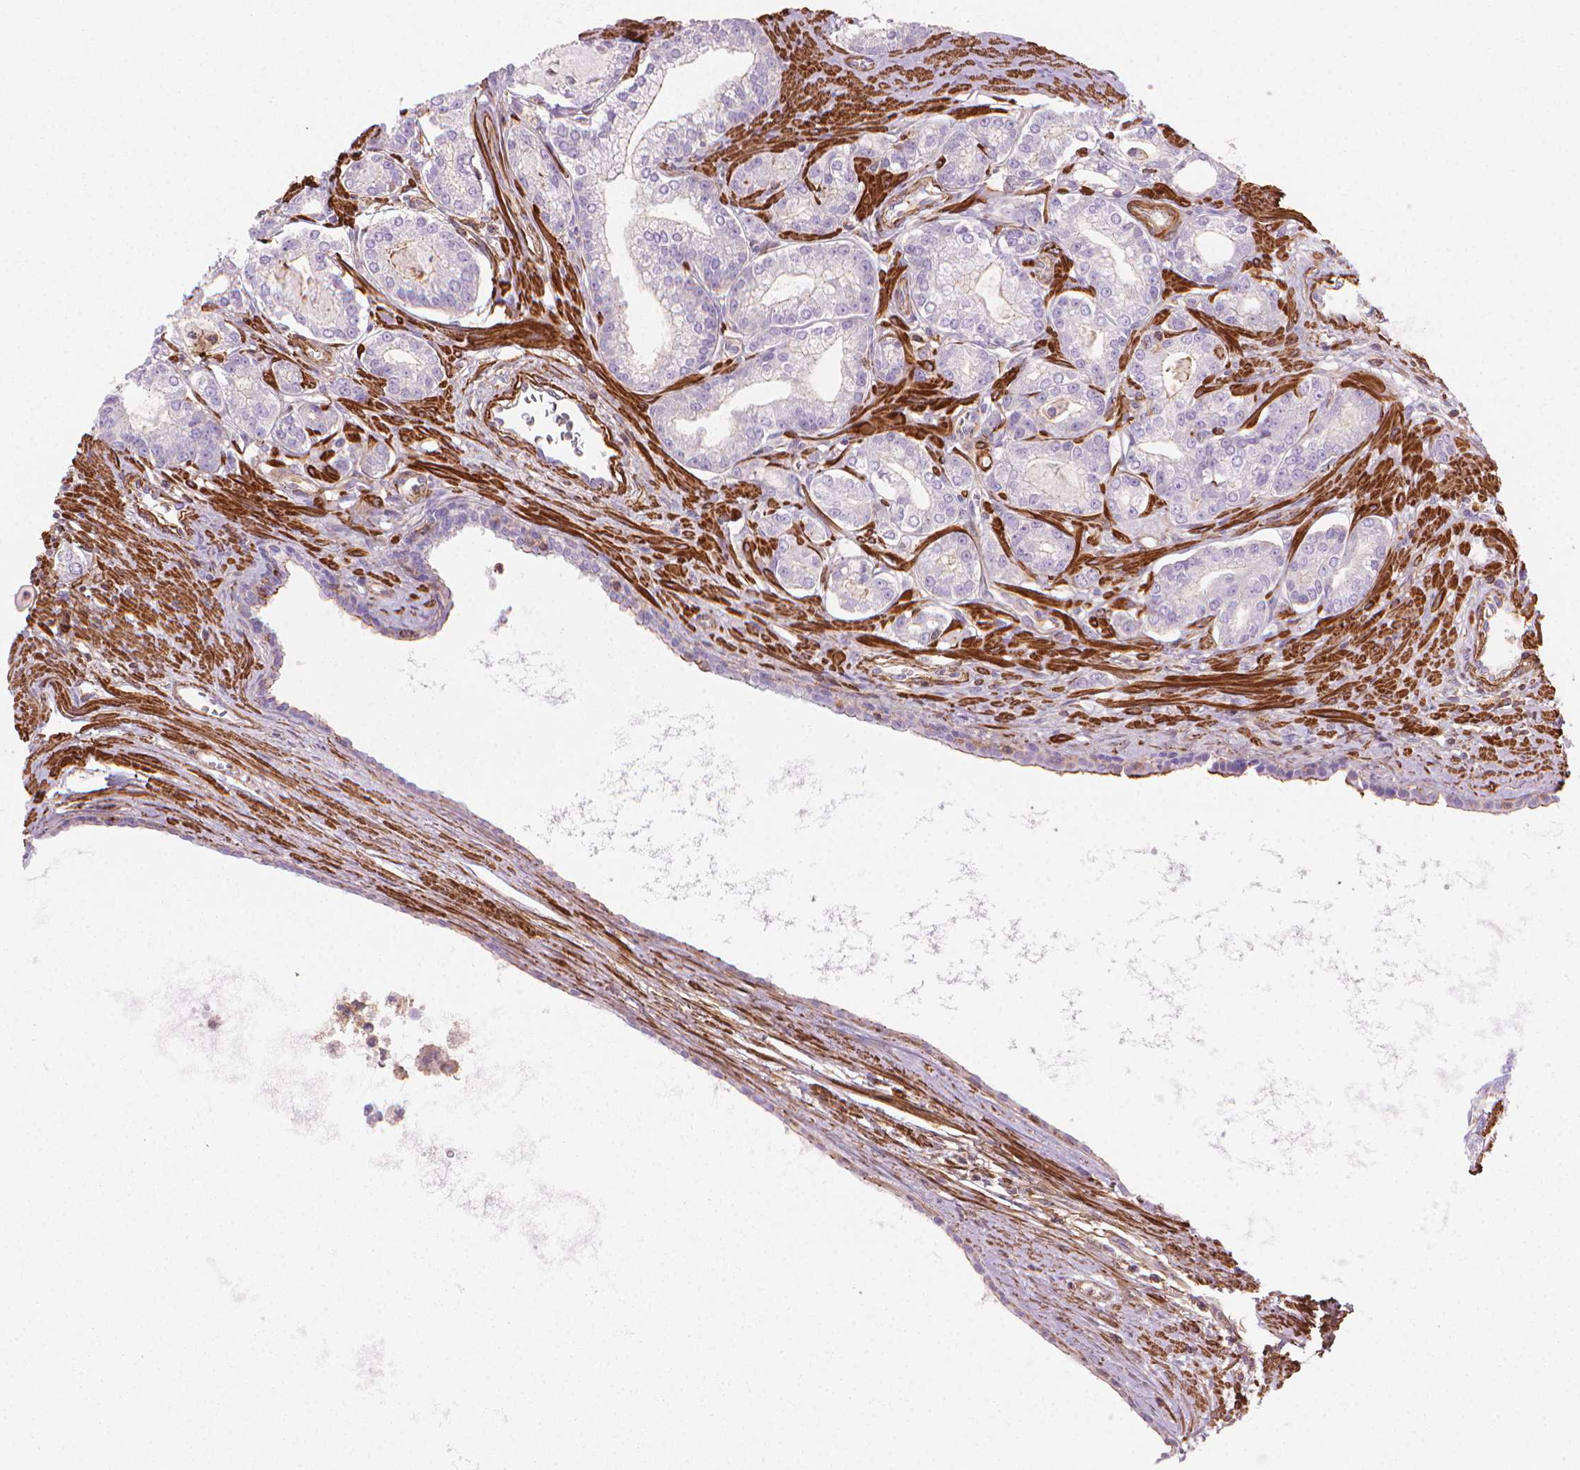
{"staining": {"intensity": "weak", "quantity": "<25%", "location": "cytoplasmic/membranous"}, "tissue": "prostate cancer", "cell_type": "Tumor cells", "image_type": "cancer", "snomed": [{"axis": "morphology", "description": "Adenocarcinoma, NOS"}, {"axis": "topography", "description": "Prostate"}], "caption": "The immunohistochemistry micrograph has no significant expression in tumor cells of prostate cancer (adenocarcinoma) tissue.", "gene": "PATJ", "patient": {"sex": "male", "age": 71}}